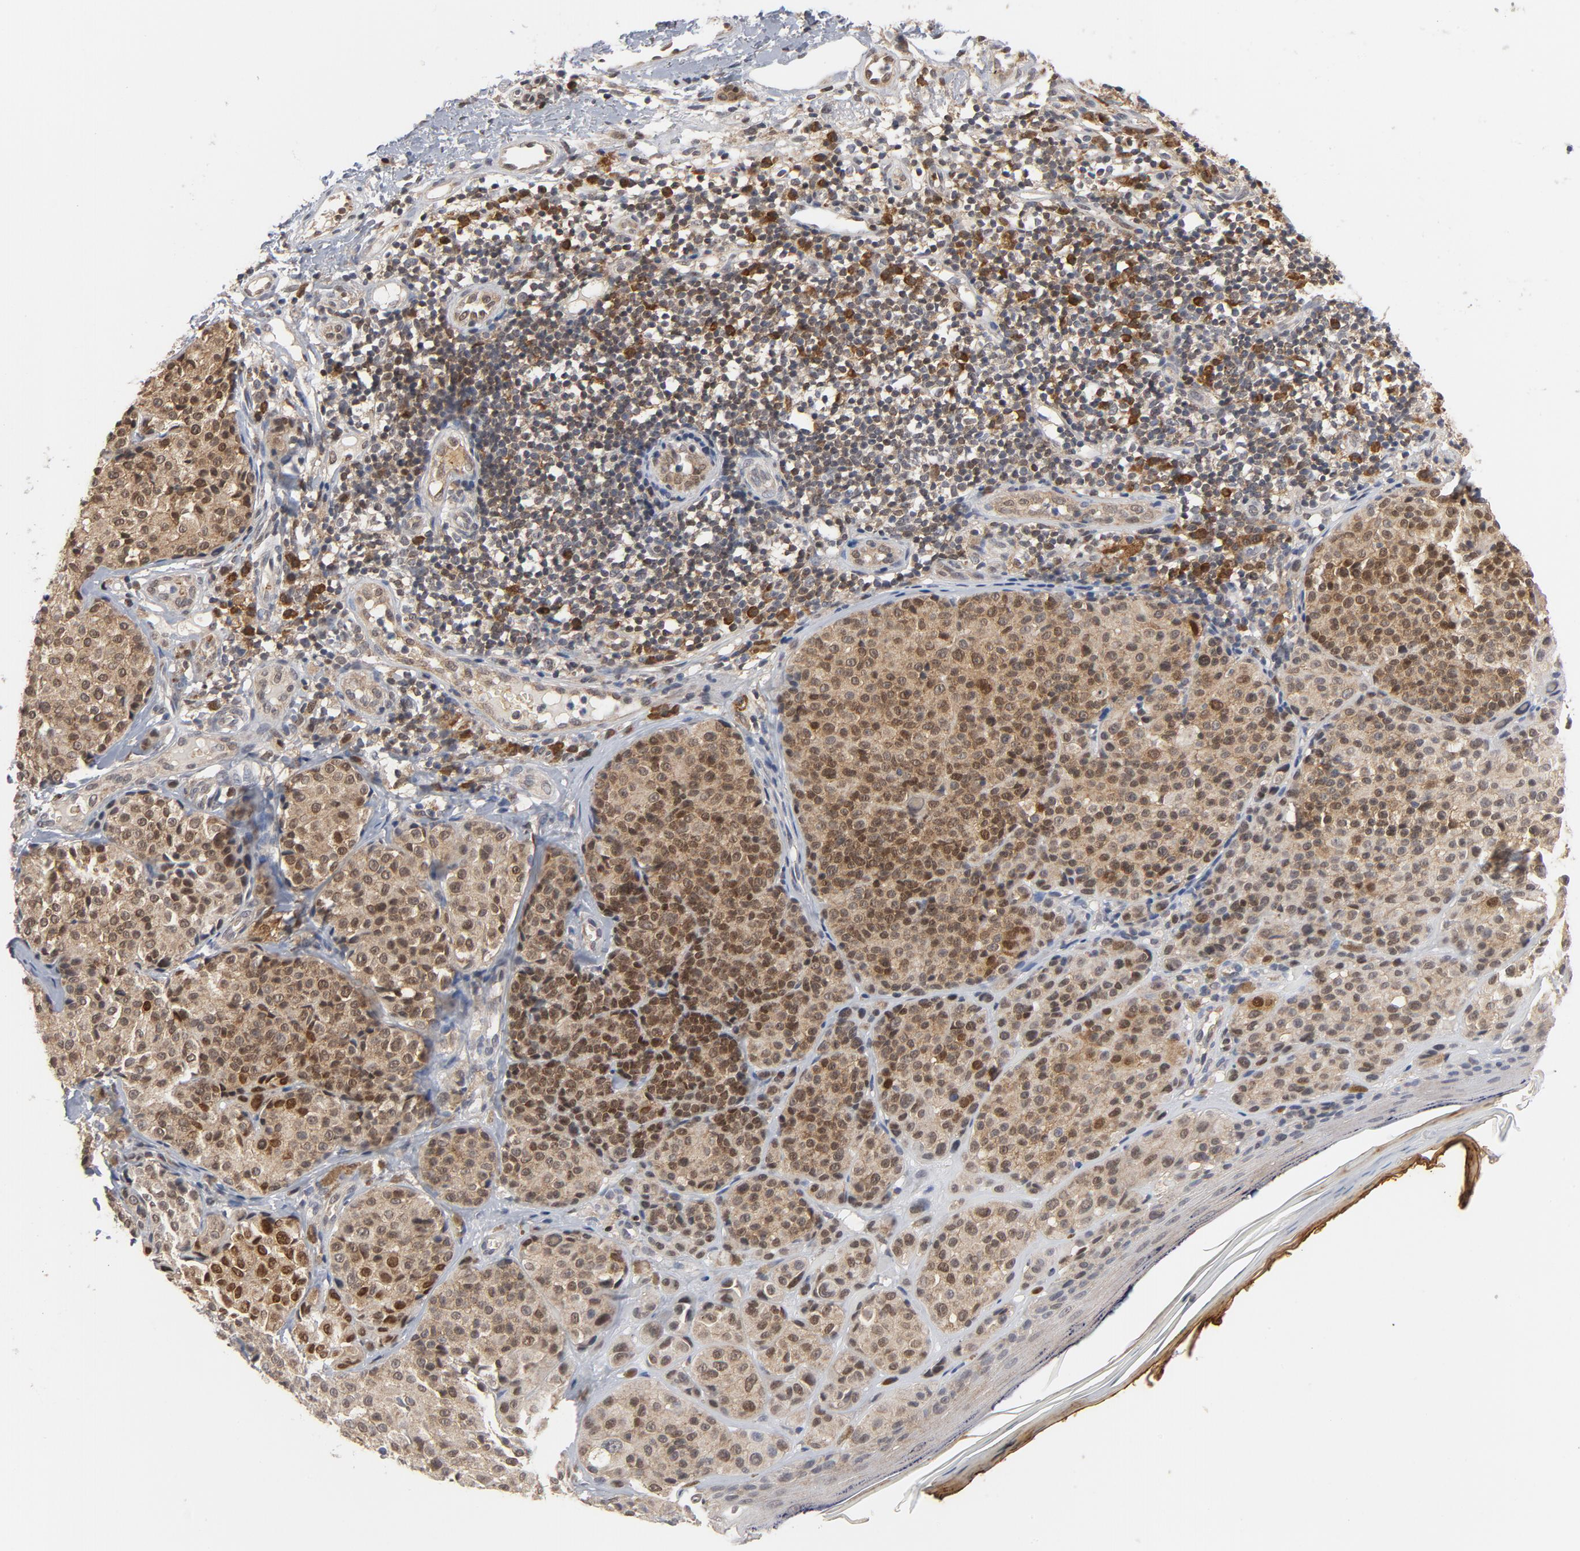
{"staining": {"intensity": "moderate", "quantity": ">75%", "location": "cytoplasmic/membranous,nuclear"}, "tissue": "melanoma", "cell_type": "Tumor cells", "image_type": "cancer", "snomed": [{"axis": "morphology", "description": "Malignant melanoma, NOS"}, {"axis": "topography", "description": "Skin"}], "caption": "Melanoma stained with DAB (3,3'-diaminobenzidine) immunohistochemistry exhibits medium levels of moderate cytoplasmic/membranous and nuclear staining in about >75% of tumor cells. The protein is shown in brown color, while the nuclei are stained blue.", "gene": "PRDX1", "patient": {"sex": "female", "age": 75}}